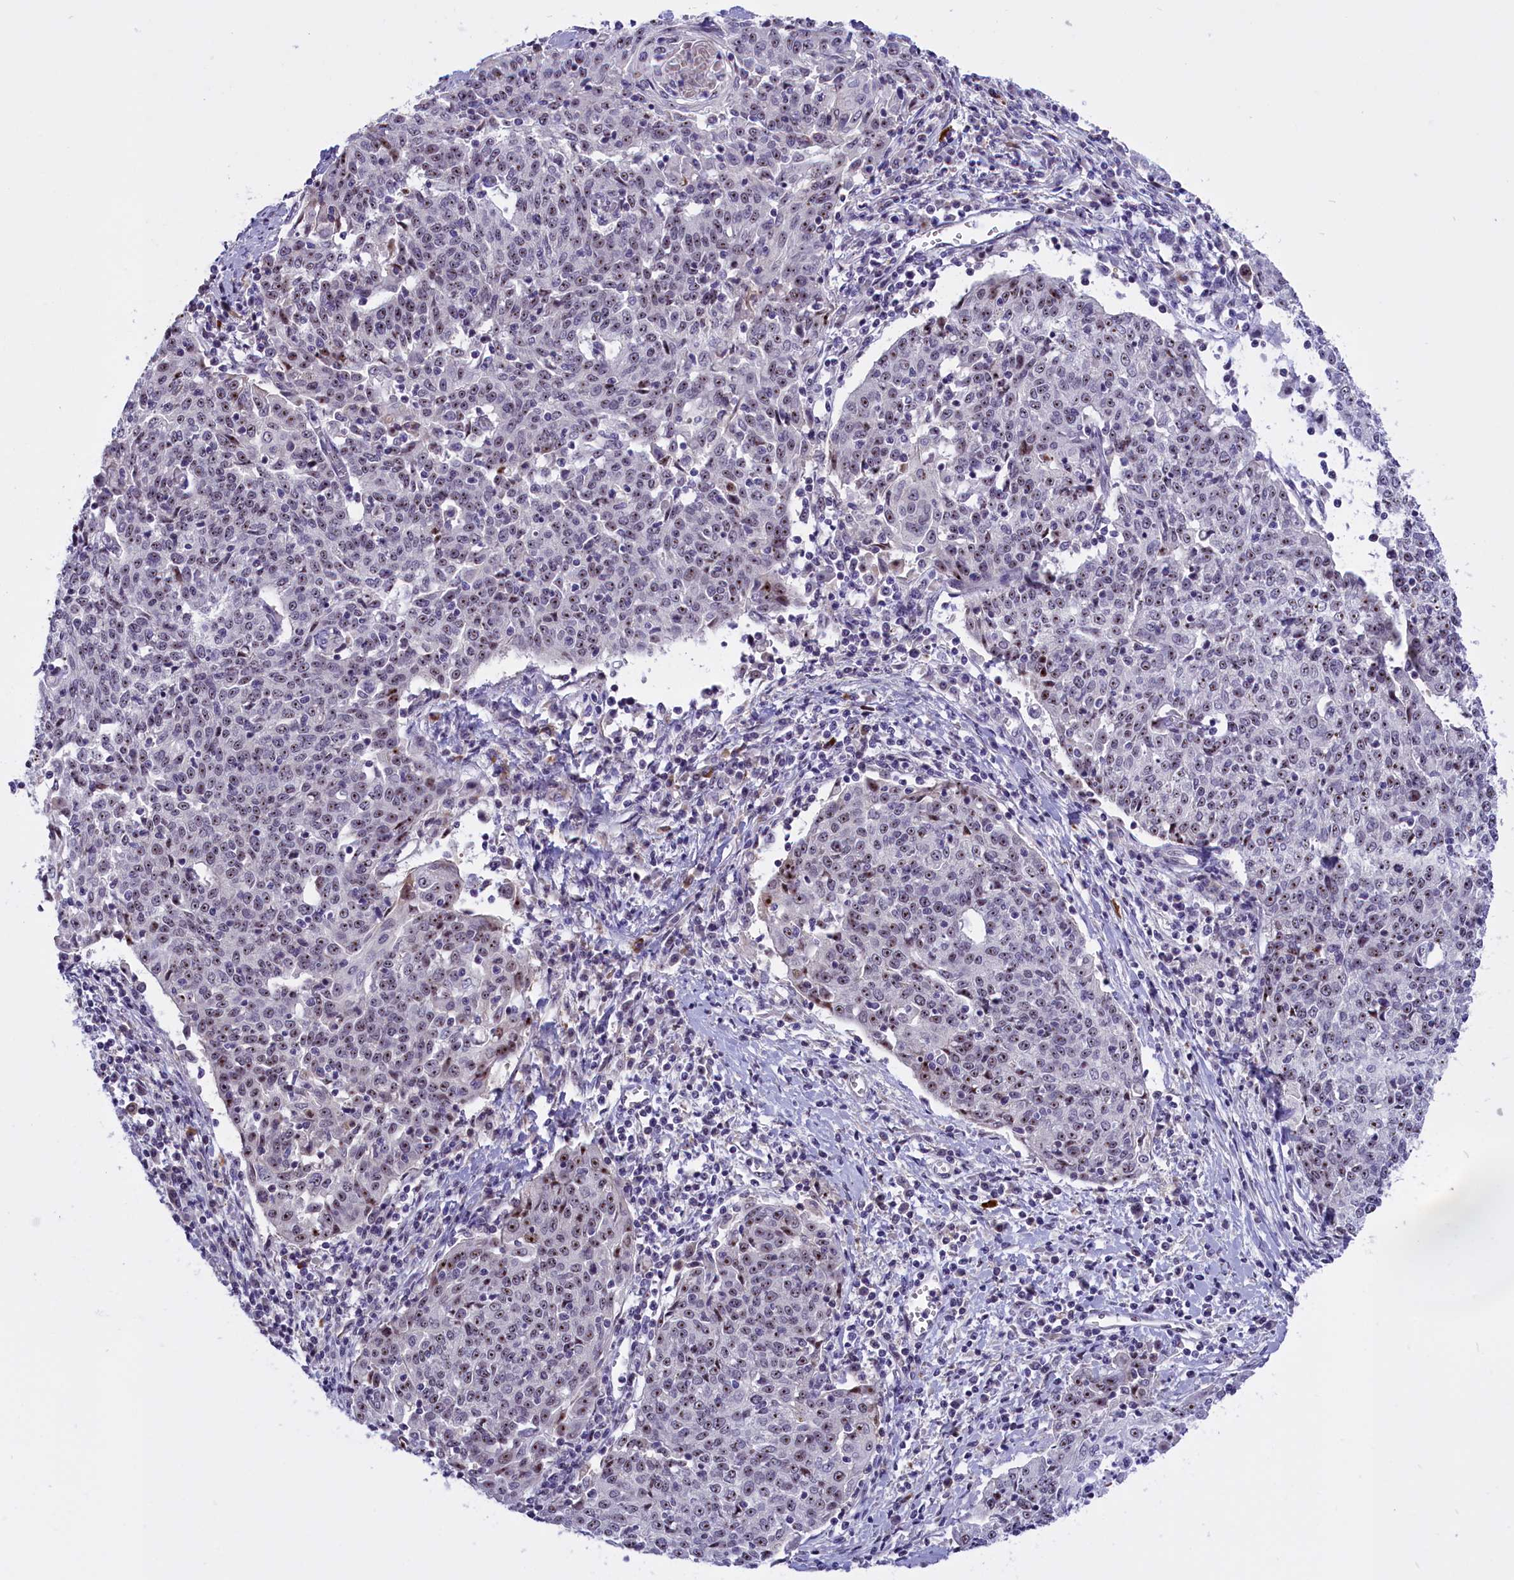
{"staining": {"intensity": "moderate", "quantity": "25%-75%", "location": "nuclear"}, "tissue": "cervical cancer", "cell_type": "Tumor cells", "image_type": "cancer", "snomed": [{"axis": "morphology", "description": "Squamous cell carcinoma, NOS"}, {"axis": "topography", "description": "Cervix"}], "caption": "Human cervical cancer (squamous cell carcinoma) stained with a brown dye displays moderate nuclear positive staining in about 25%-75% of tumor cells.", "gene": "TBL3", "patient": {"sex": "female", "age": 48}}